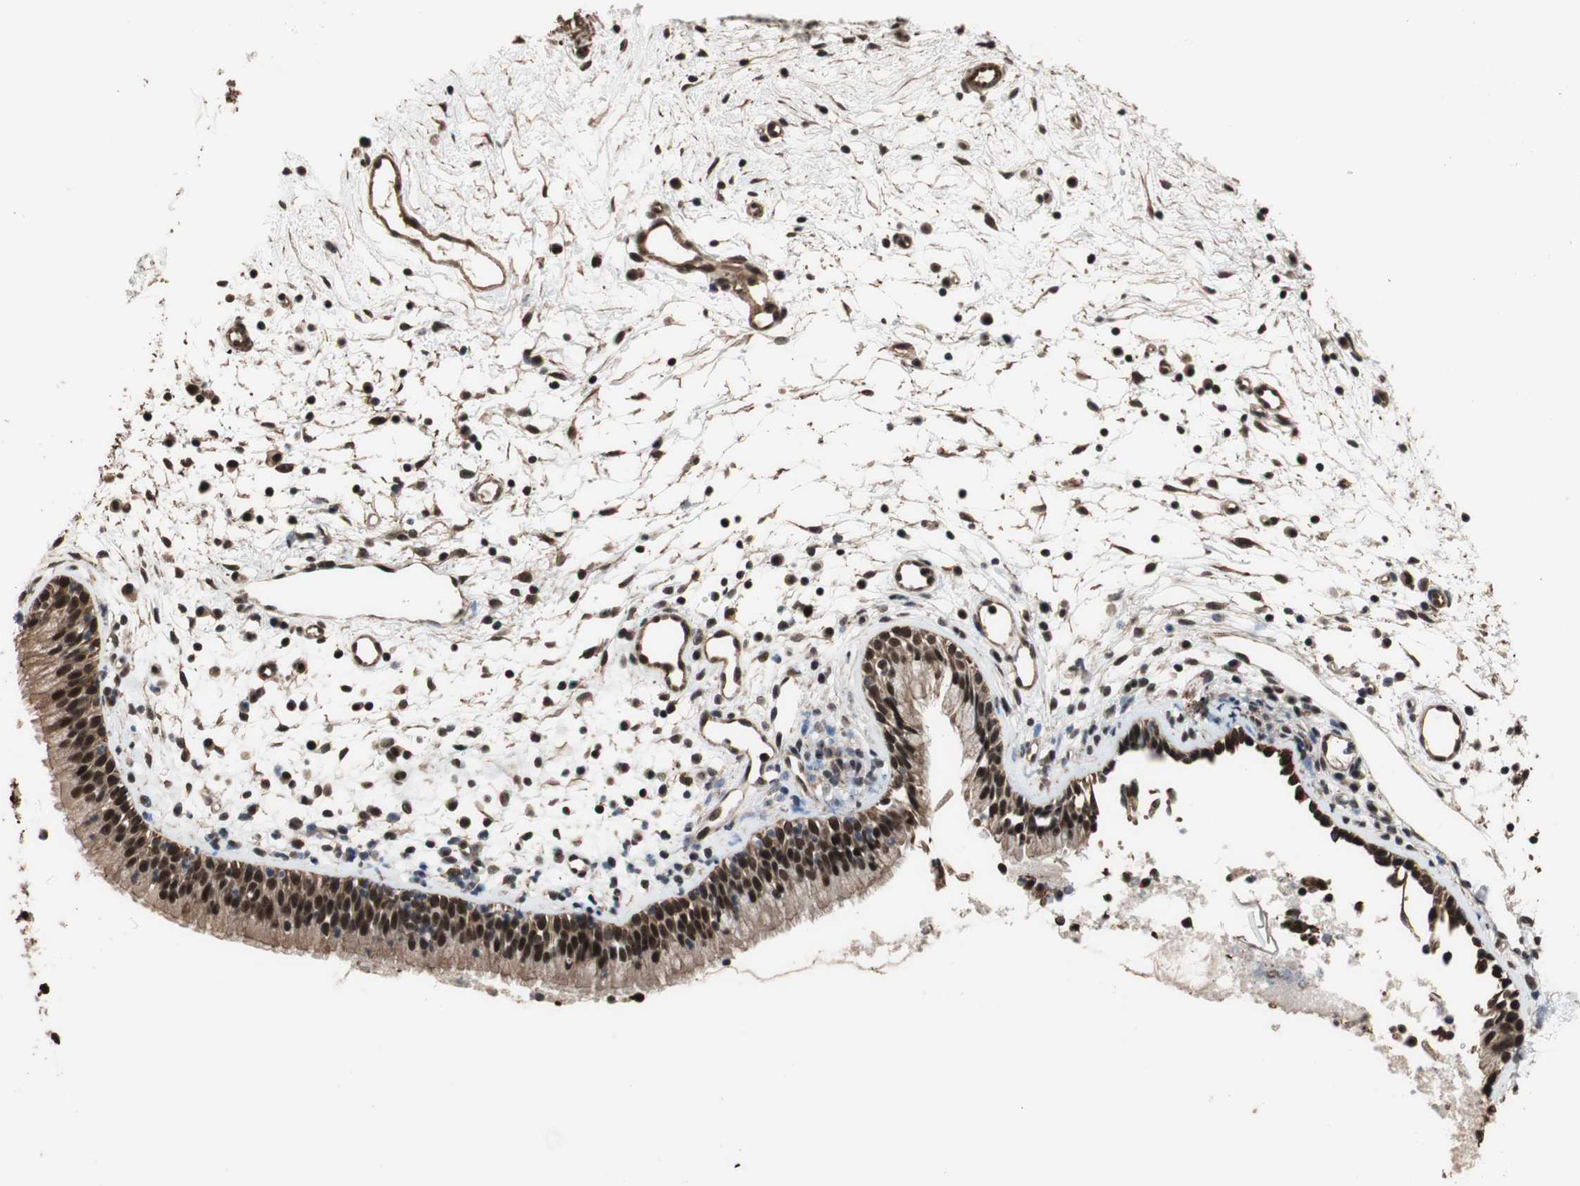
{"staining": {"intensity": "strong", "quantity": ">75%", "location": "cytoplasmic/membranous,nuclear"}, "tissue": "nasopharynx", "cell_type": "Respiratory epithelial cells", "image_type": "normal", "snomed": [{"axis": "morphology", "description": "Normal tissue, NOS"}, {"axis": "topography", "description": "Nasopharynx"}], "caption": "Protein staining by IHC demonstrates strong cytoplasmic/membranous,nuclear expression in about >75% of respiratory epithelial cells in normal nasopharynx. The protein of interest is stained brown, and the nuclei are stained in blue (DAB (3,3'-diaminobenzidine) IHC with brightfield microscopy, high magnification).", "gene": "CDC5L", "patient": {"sex": "male", "age": 21}}